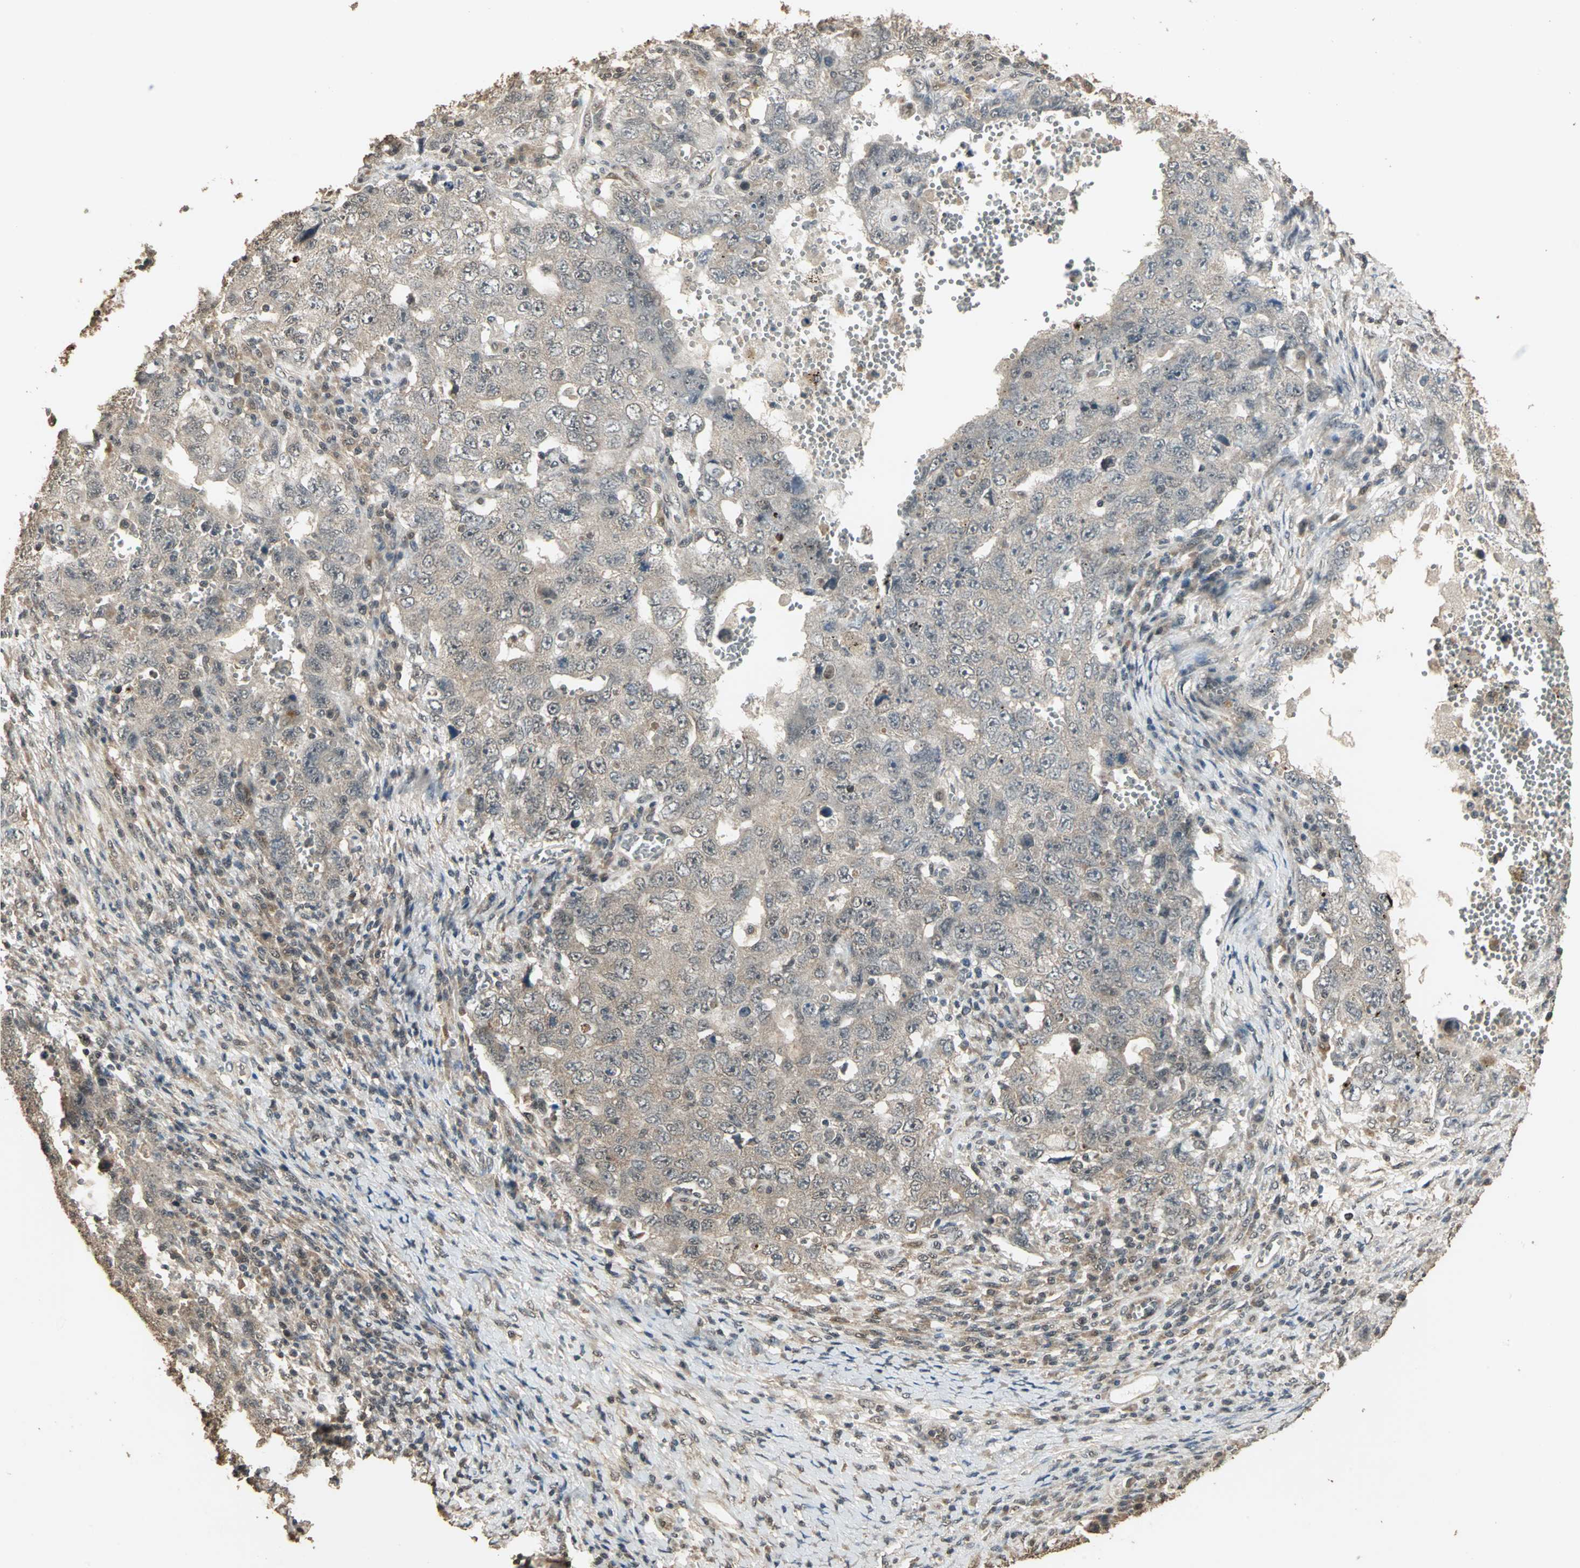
{"staining": {"intensity": "weak", "quantity": "25%-75%", "location": "cytoplasmic/membranous"}, "tissue": "testis cancer", "cell_type": "Tumor cells", "image_type": "cancer", "snomed": [{"axis": "morphology", "description": "Carcinoma, Embryonal, NOS"}, {"axis": "topography", "description": "Testis"}], "caption": "Tumor cells show low levels of weak cytoplasmic/membranous staining in about 25%-75% of cells in human testis embryonal carcinoma. (DAB = brown stain, brightfield microscopy at high magnification).", "gene": "UCHL5", "patient": {"sex": "male", "age": 26}}